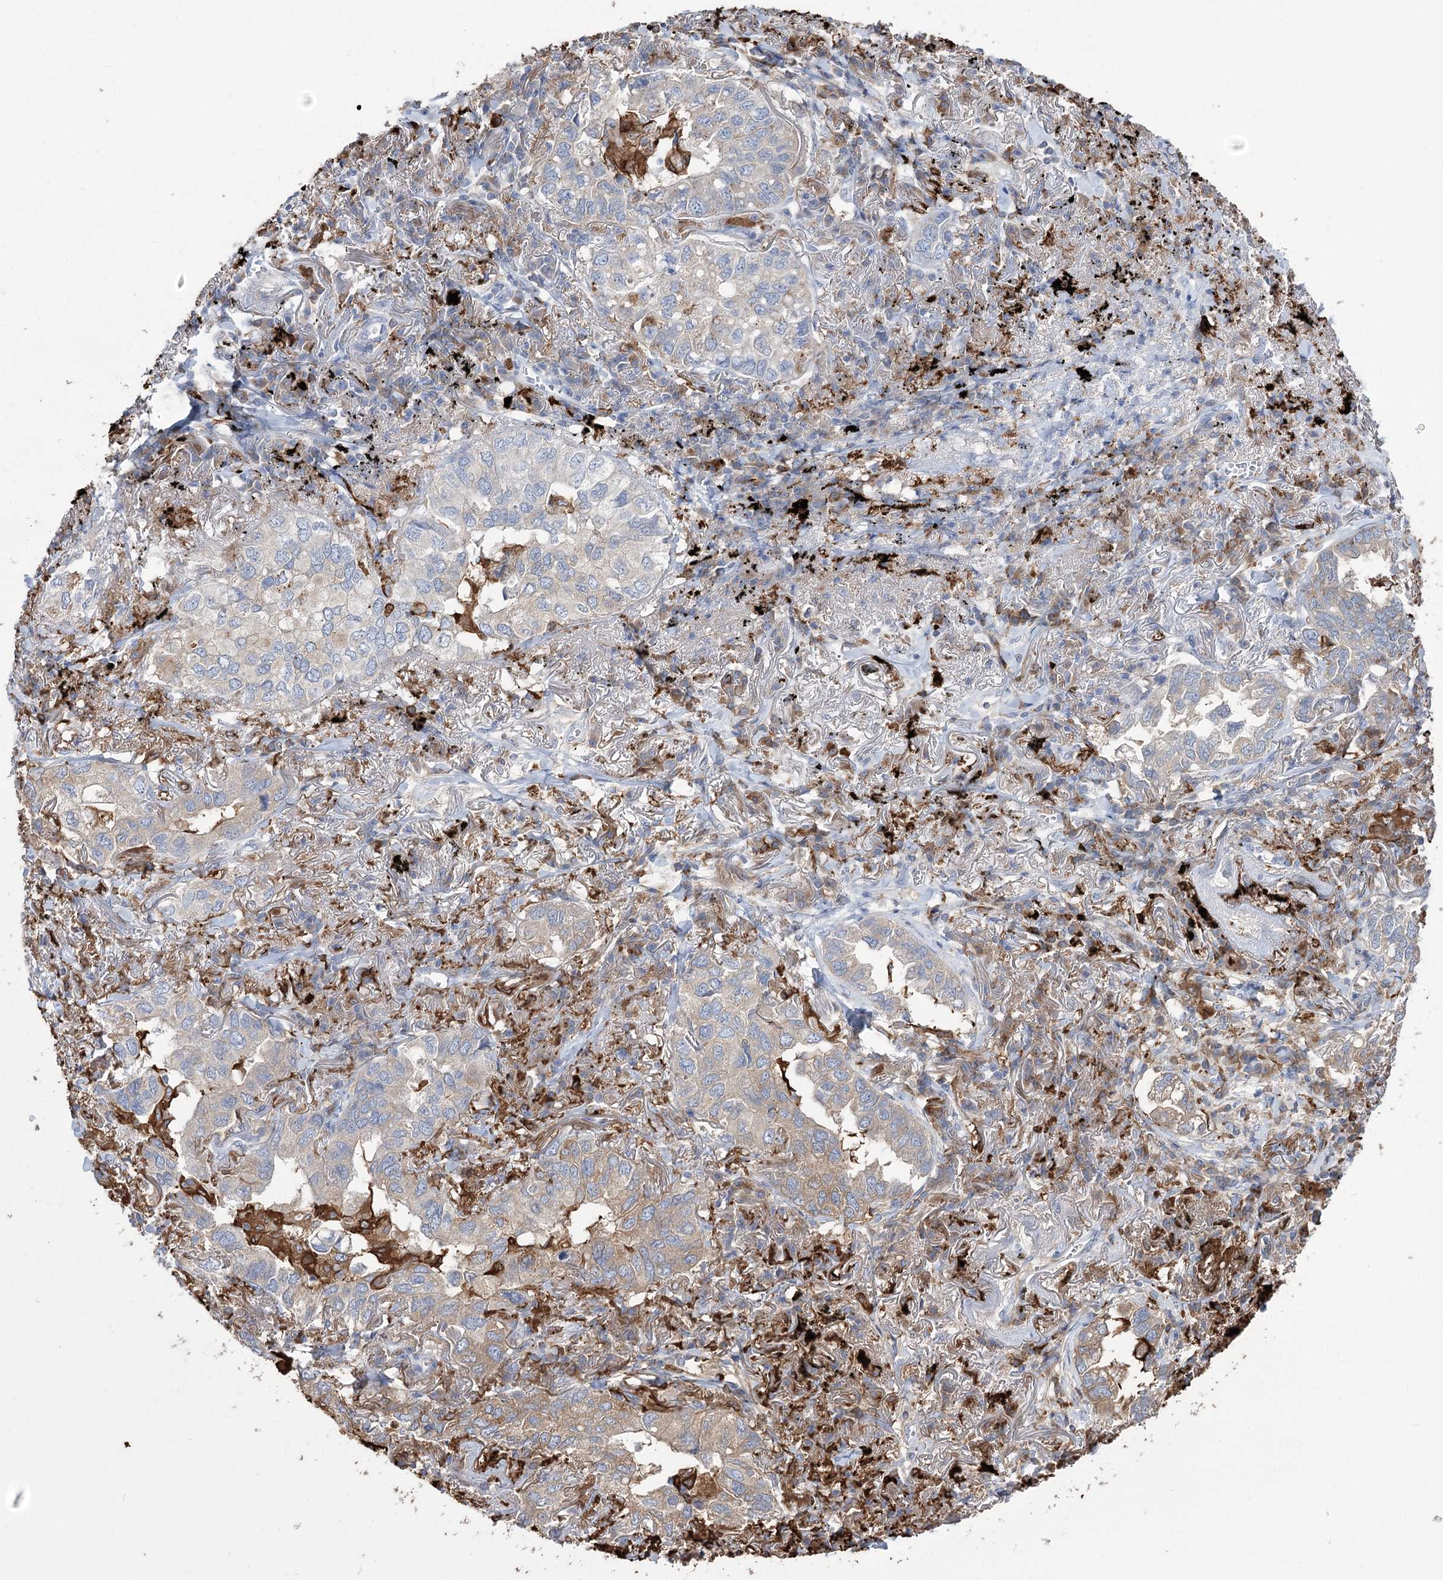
{"staining": {"intensity": "moderate", "quantity": "<25%", "location": "cytoplasmic/membranous"}, "tissue": "lung cancer", "cell_type": "Tumor cells", "image_type": "cancer", "snomed": [{"axis": "morphology", "description": "Adenocarcinoma, NOS"}, {"axis": "topography", "description": "Lung"}], "caption": "Immunohistochemical staining of lung cancer demonstrates moderate cytoplasmic/membranous protein expression in approximately <25% of tumor cells.", "gene": "ZNF622", "patient": {"sex": "male", "age": 65}}